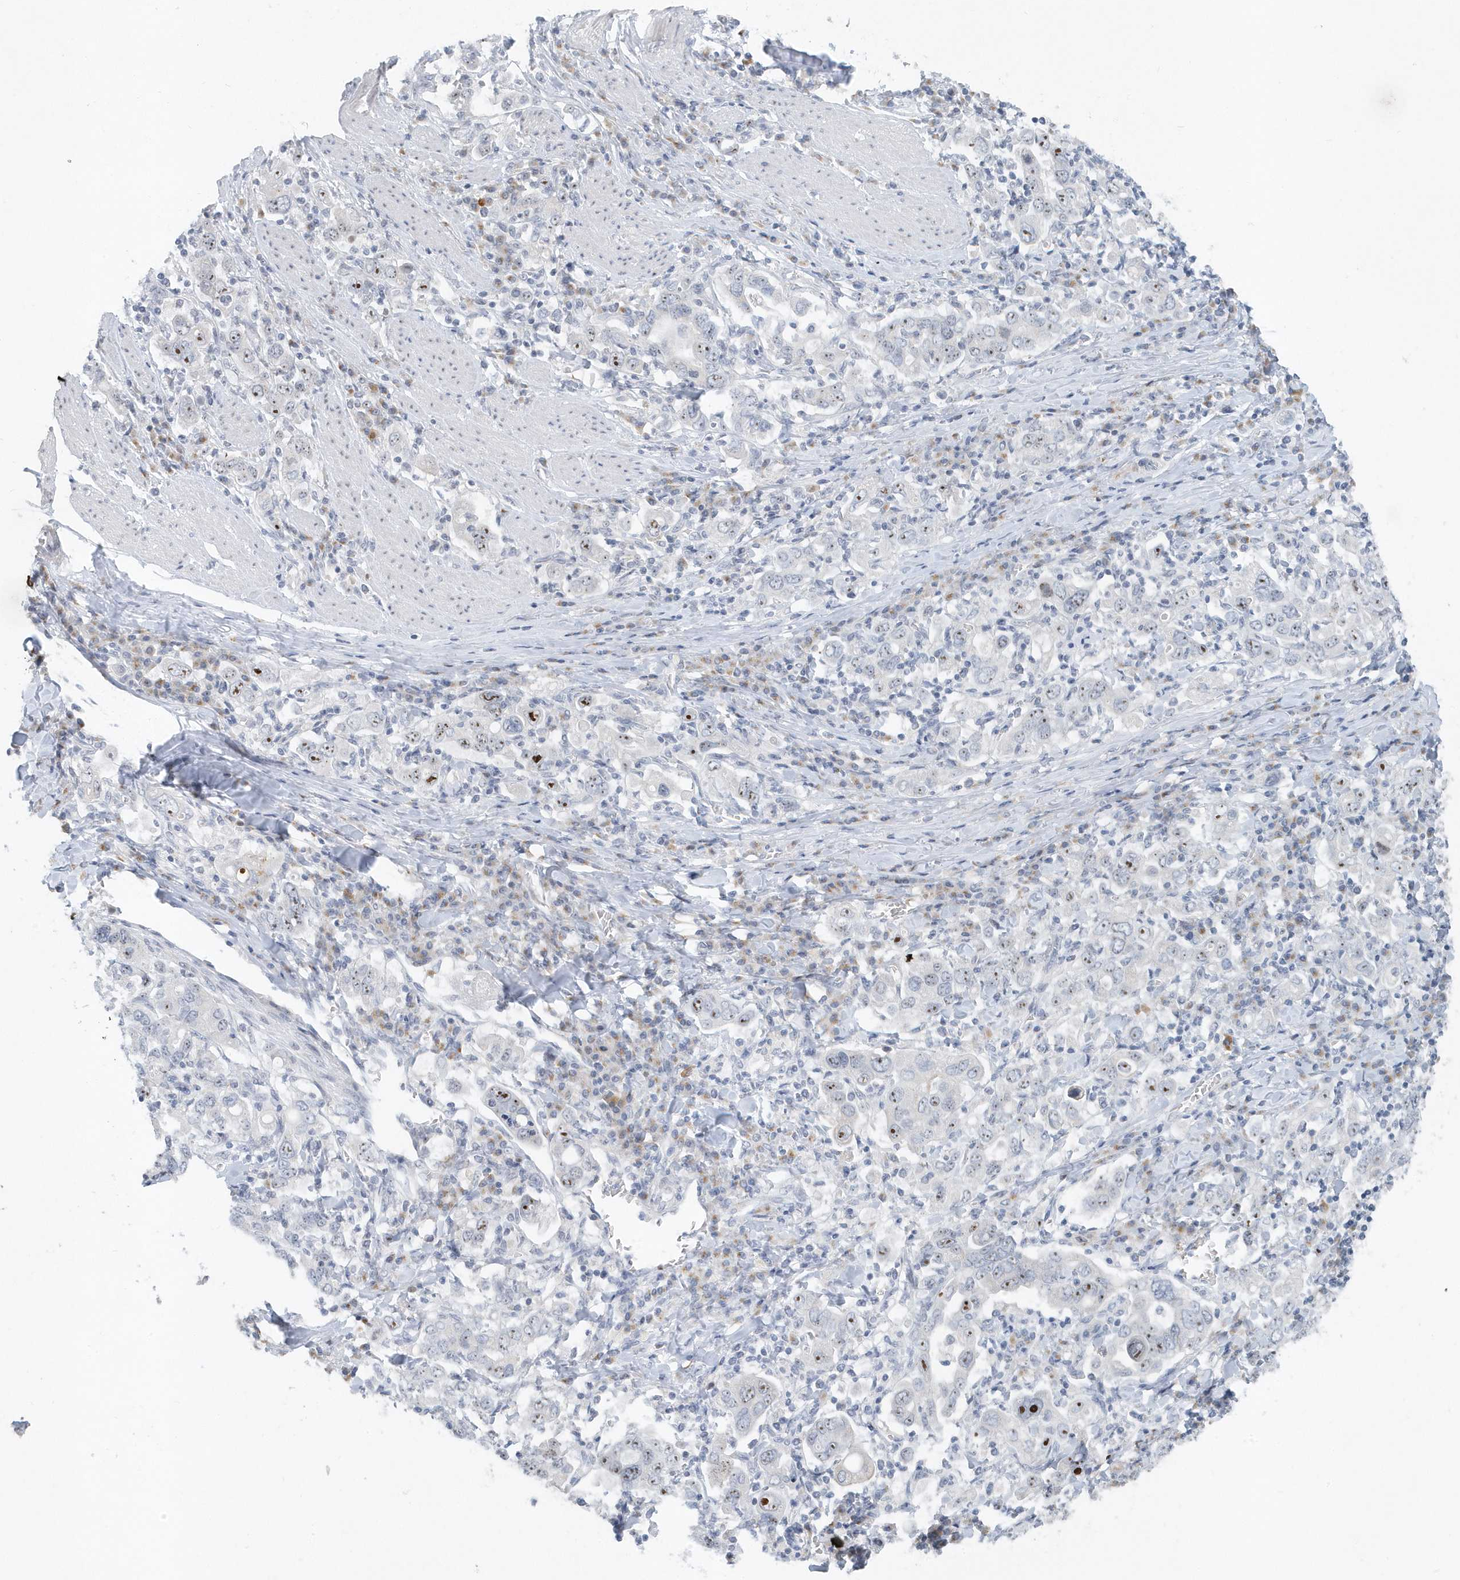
{"staining": {"intensity": "moderate", "quantity": "<25%", "location": "nuclear"}, "tissue": "stomach cancer", "cell_type": "Tumor cells", "image_type": "cancer", "snomed": [{"axis": "morphology", "description": "Adenocarcinoma, NOS"}, {"axis": "topography", "description": "Stomach, upper"}], "caption": "Immunohistochemical staining of human stomach cancer displays low levels of moderate nuclear protein positivity in approximately <25% of tumor cells.", "gene": "RPF2", "patient": {"sex": "male", "age": 62}}